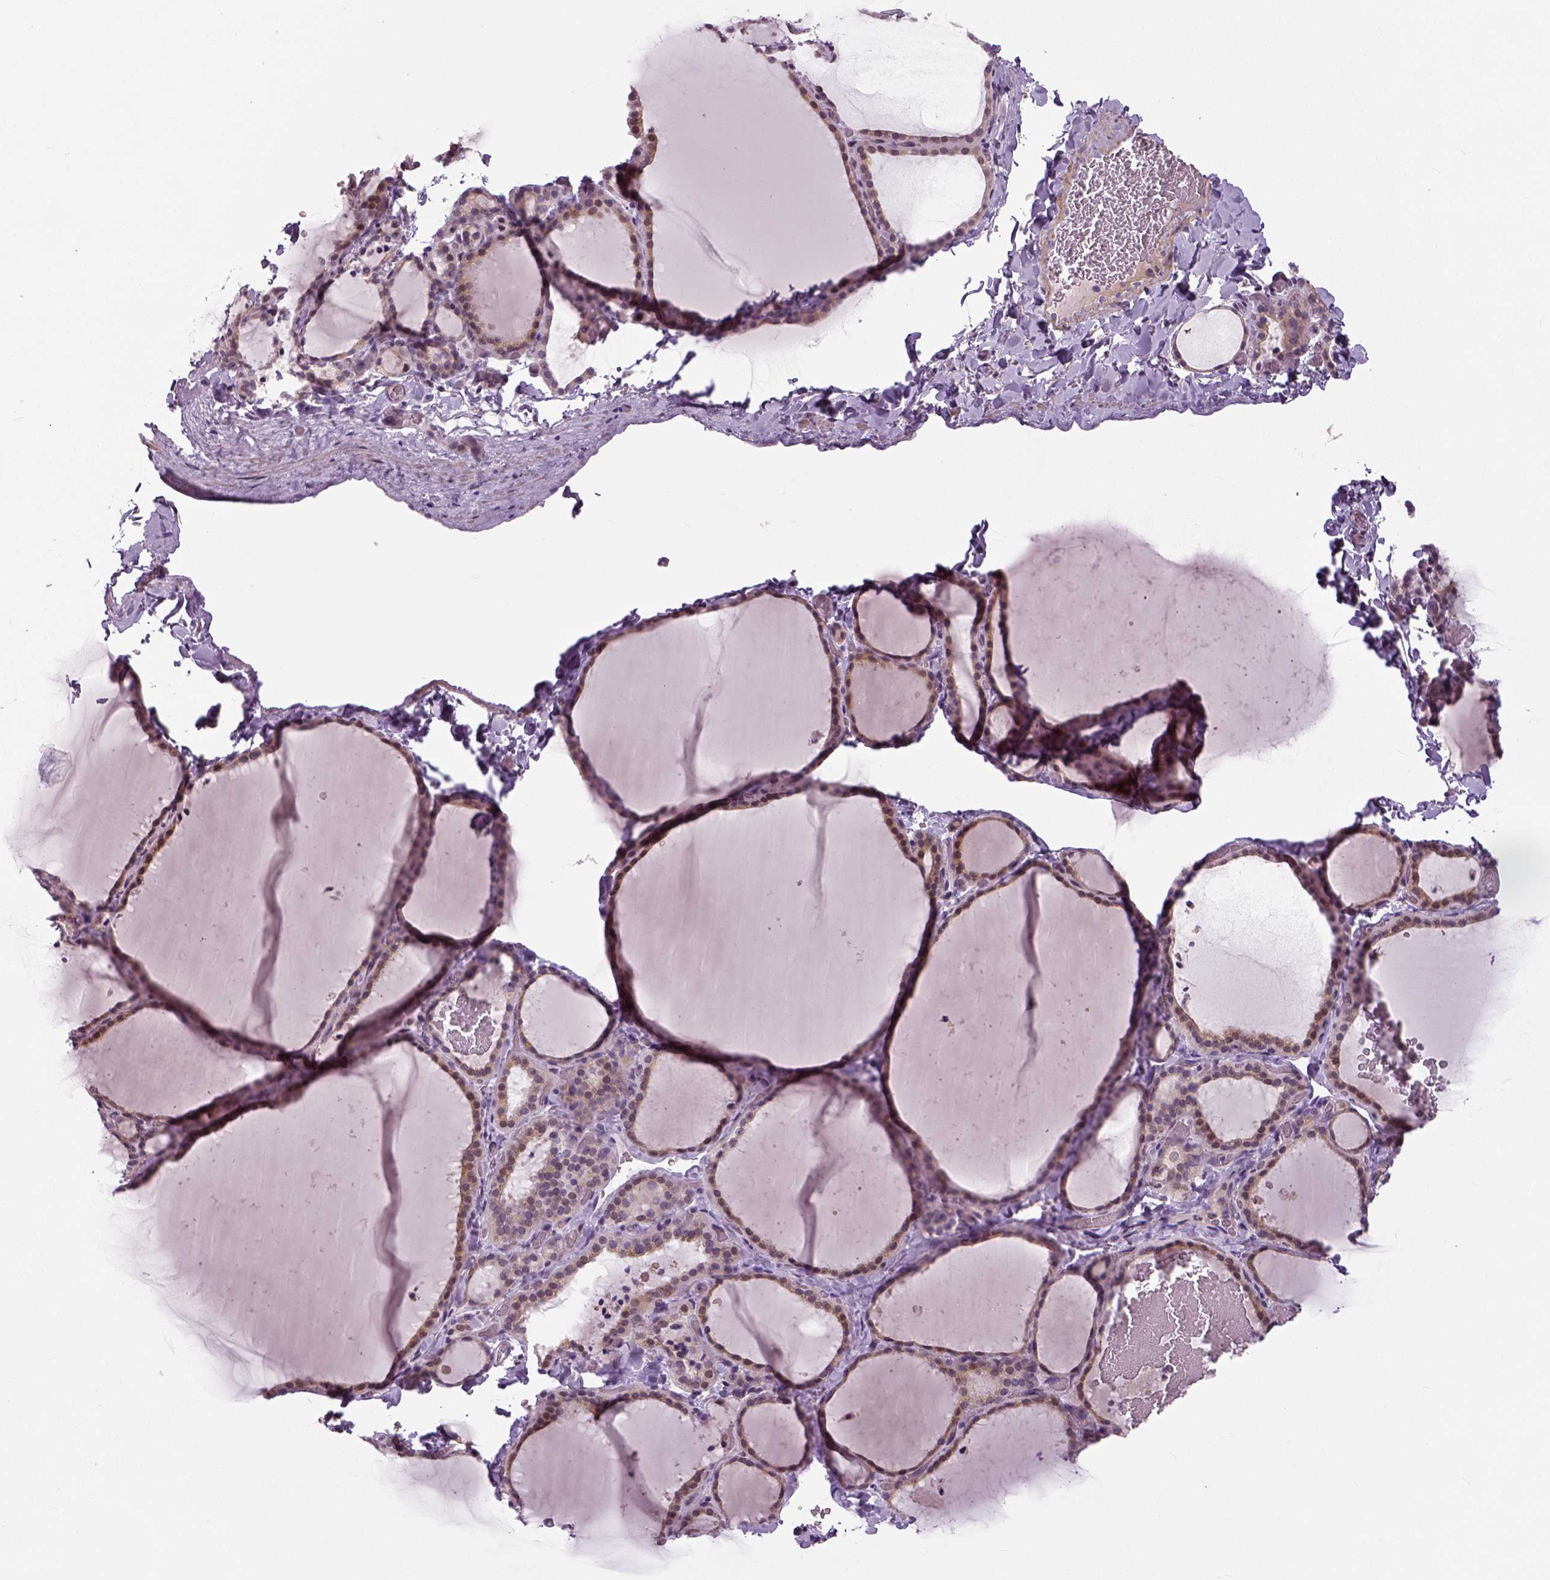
{"staining": {"intensity": "weak", "quantity": "<25%", "location": "nuclear"}, "tissue": "thyroid gland", "cell_type": "Glandular cells", "image_type": "normal", "snomed": [{"axis": "morphology", "description": "Normal tissue, NOS"}, {"axis": "topography", "description": "Thyroid gland"}], "caption": "Immunohistochemistry image of unremarkable human thyroid gland stained for a protein (brown), which displays no staining in glandular cells. (Brightfield microscopy of DAB (3,3'-diaminobenzidine) immunohistochemistry (IHC) at high magnification).", "gene": "NECAB1", "patient": {"sex": "female", "age": 22}}